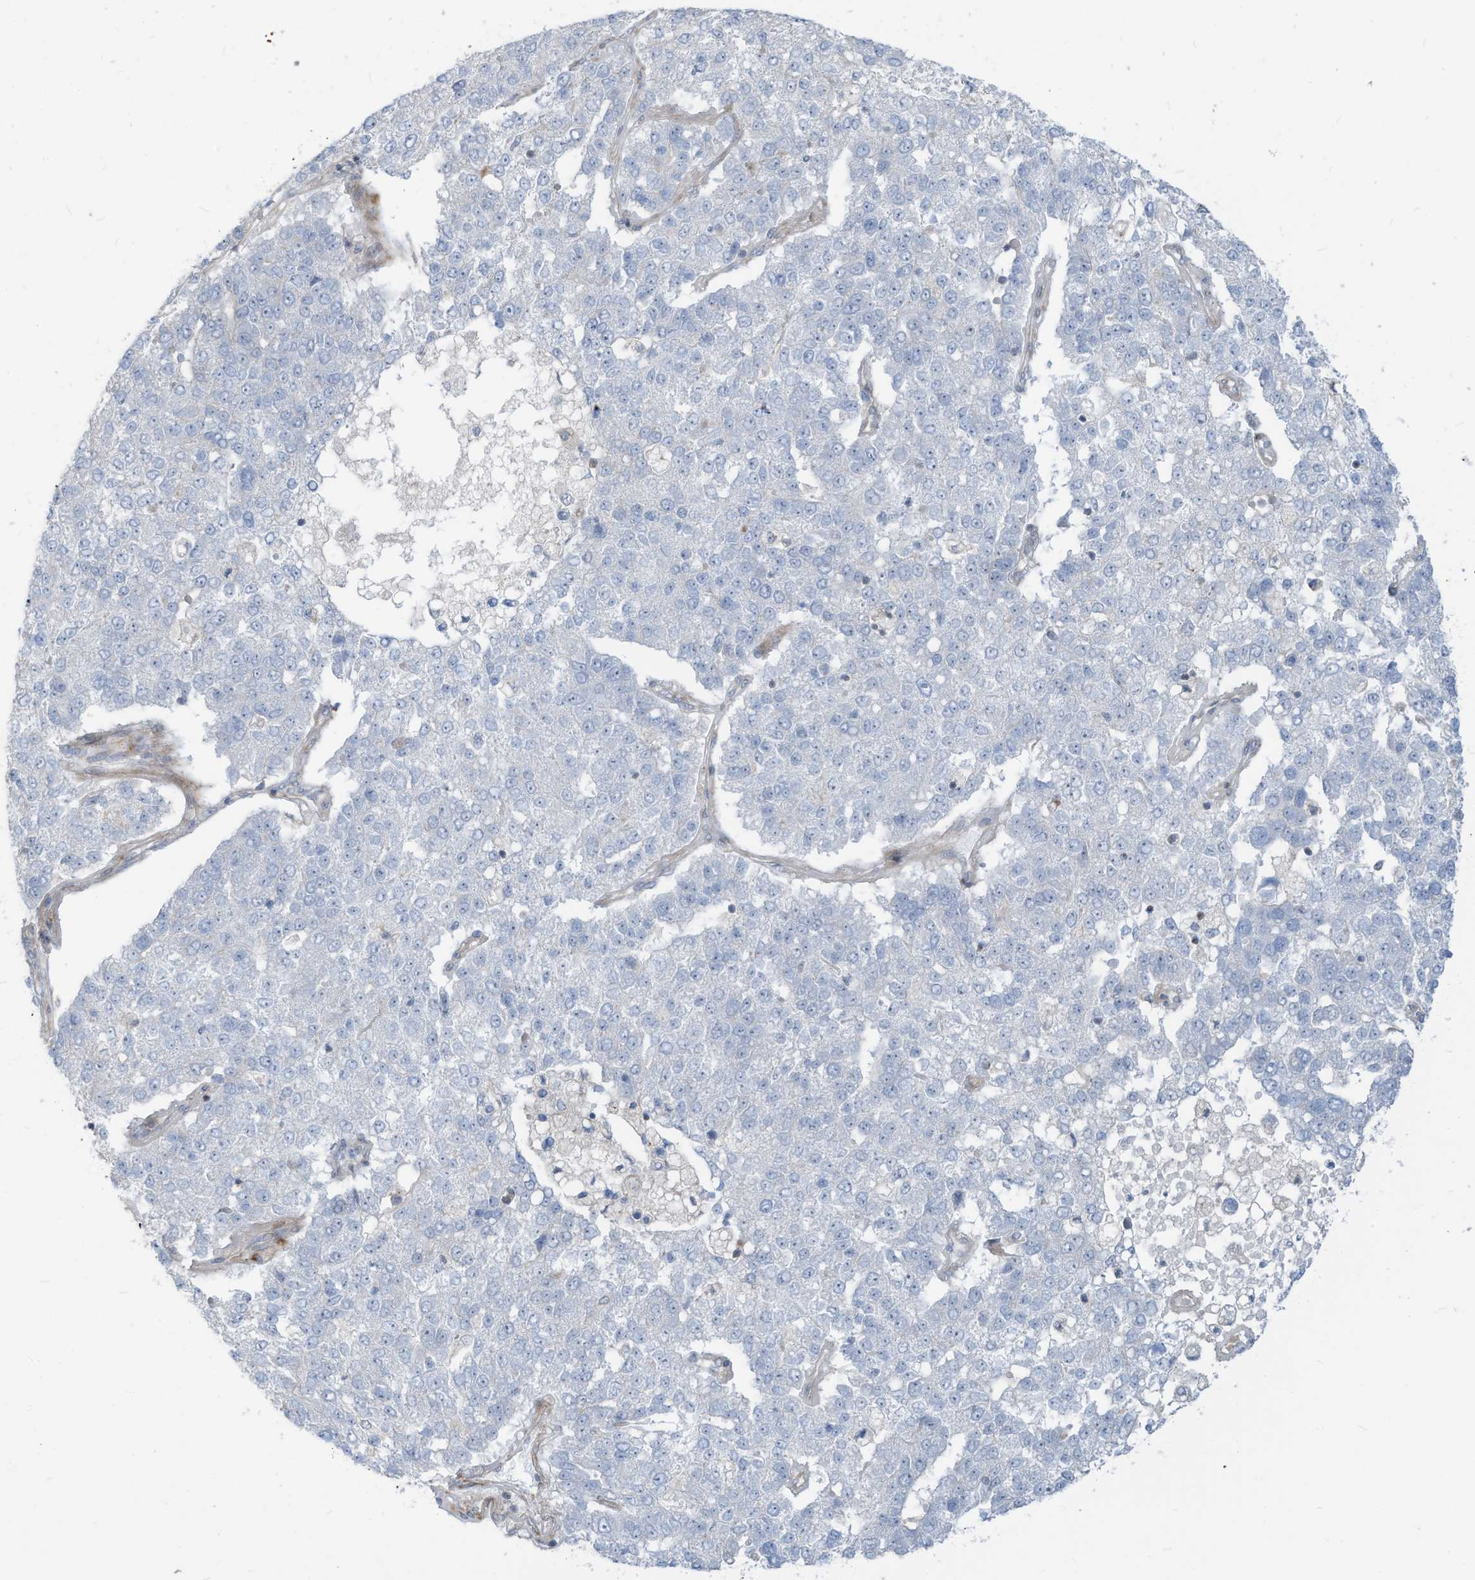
{"staining": {"intensity": "negative", "quantity": "none", "location": "none"}, "tissue": "pancreatic cancer", "cell_type": "Tumor cells", "image_type": "cancer", "snomed": [{"axis": "morphology", "description": "Adenocarcinoma, NOS"}, {"axis": "topography", "description": "Pancreas"}], "caption": "DAB immunohistochemical staining of adenocarcinoma (pancreatic) shows no significant expression in tumor cells.", "gene": "GPATCH3", "patient": {"sex": "female", "age": 61}}